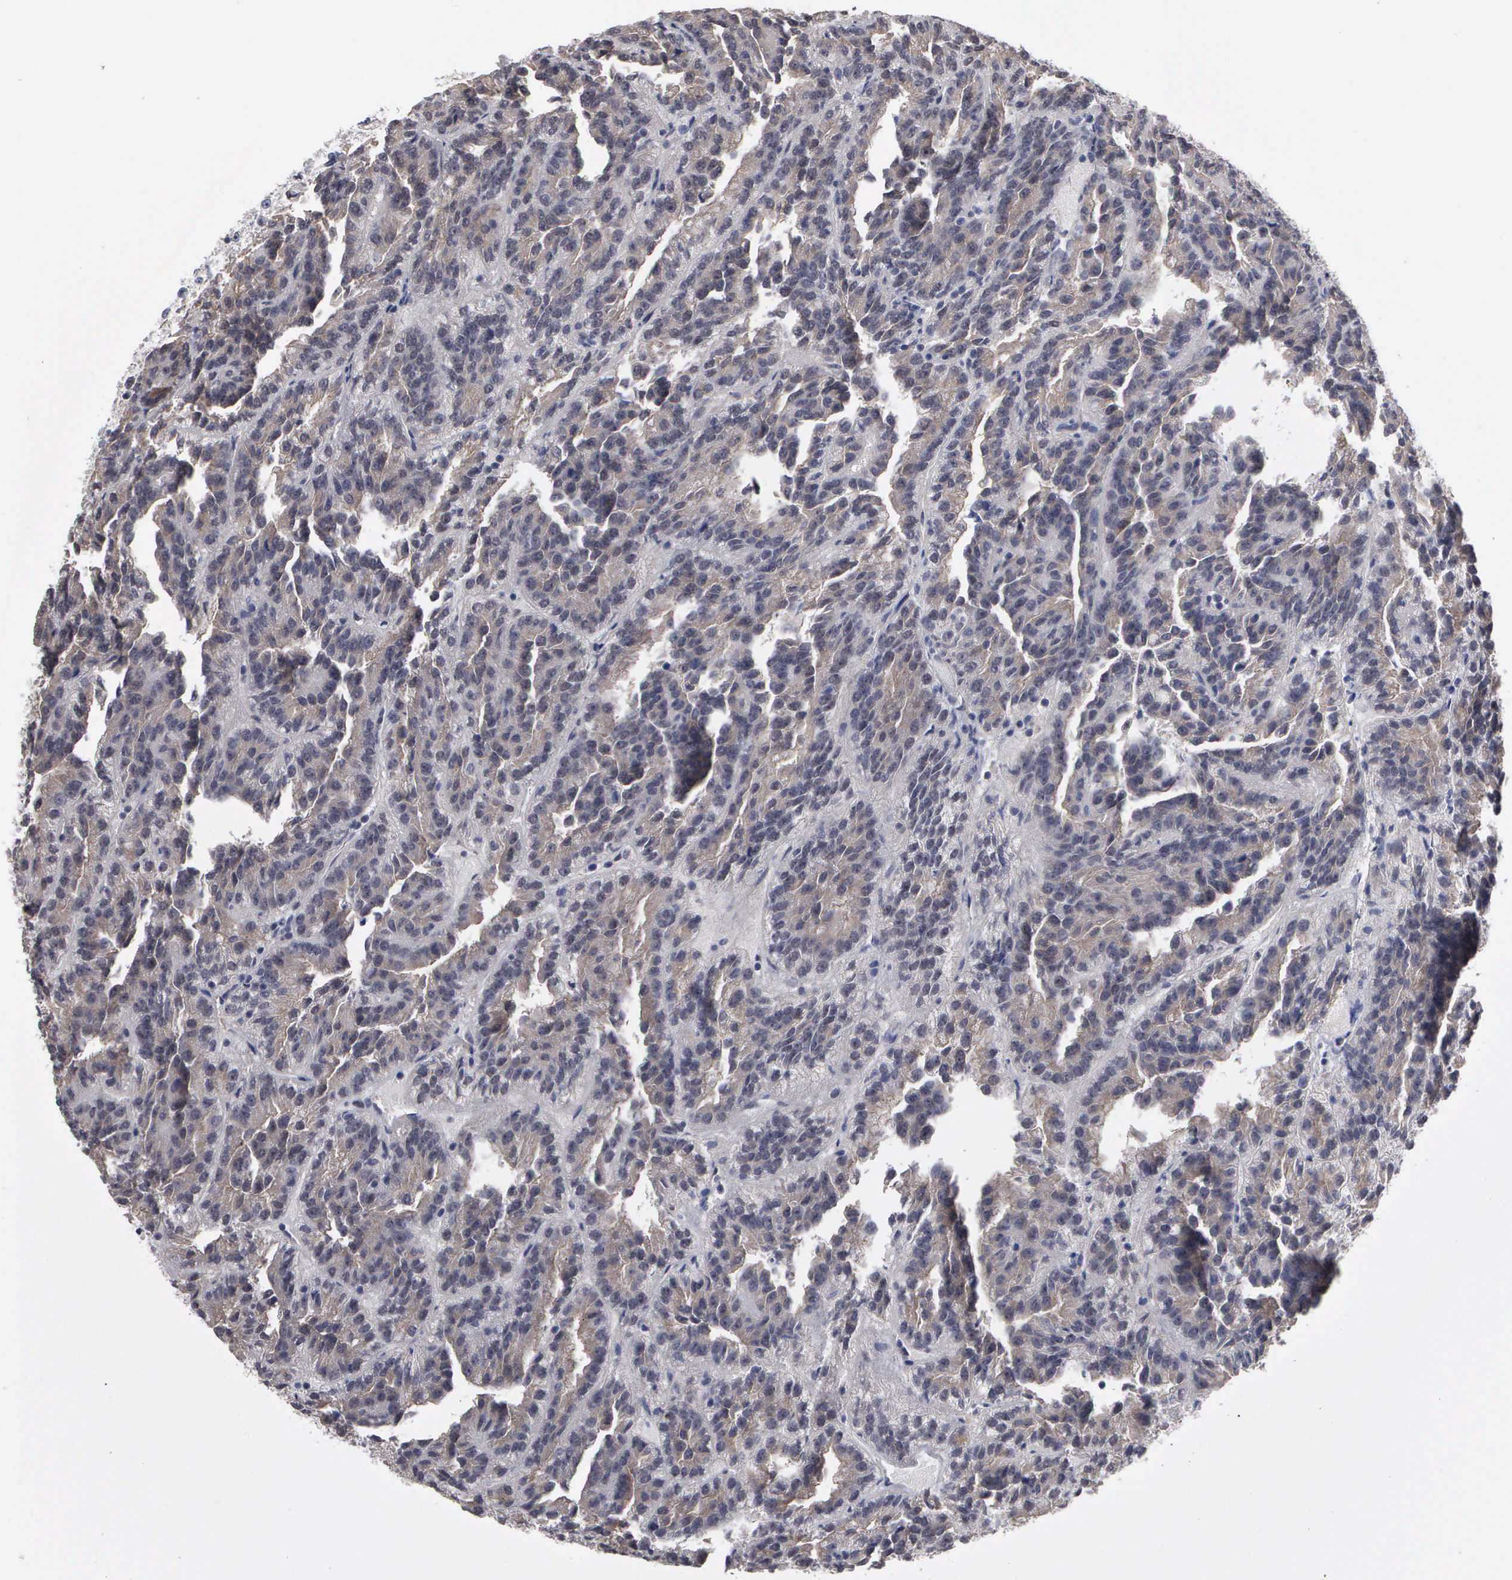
{"staining": {"intensity": "weak", "quantity": "25%-75%", "location": "cytoplasmic/membranous,nuclear"}, "tissue": "renal cancer", "cell_type": "Tumor cells", "image_type": "cancer", "snomed": [{"axis": "morphology", "description": "Adenocarcinoma, NOS"}, {"axis": "topography", "description": "Kidney"}], "caption": "Immunohistochemistry (IHC) image of neoplastic tissue: adenocarcinoma (renal) stained using IHC displays low levels of weak protein expression localized specifically in the cytoplasmic/membranous and nuclear of tumor cells, appearing as a cytoplasmic/membranous and nuclear brown color.", "gene": "ZBTB33", "patient": {"sex": "male", "age": 46}}